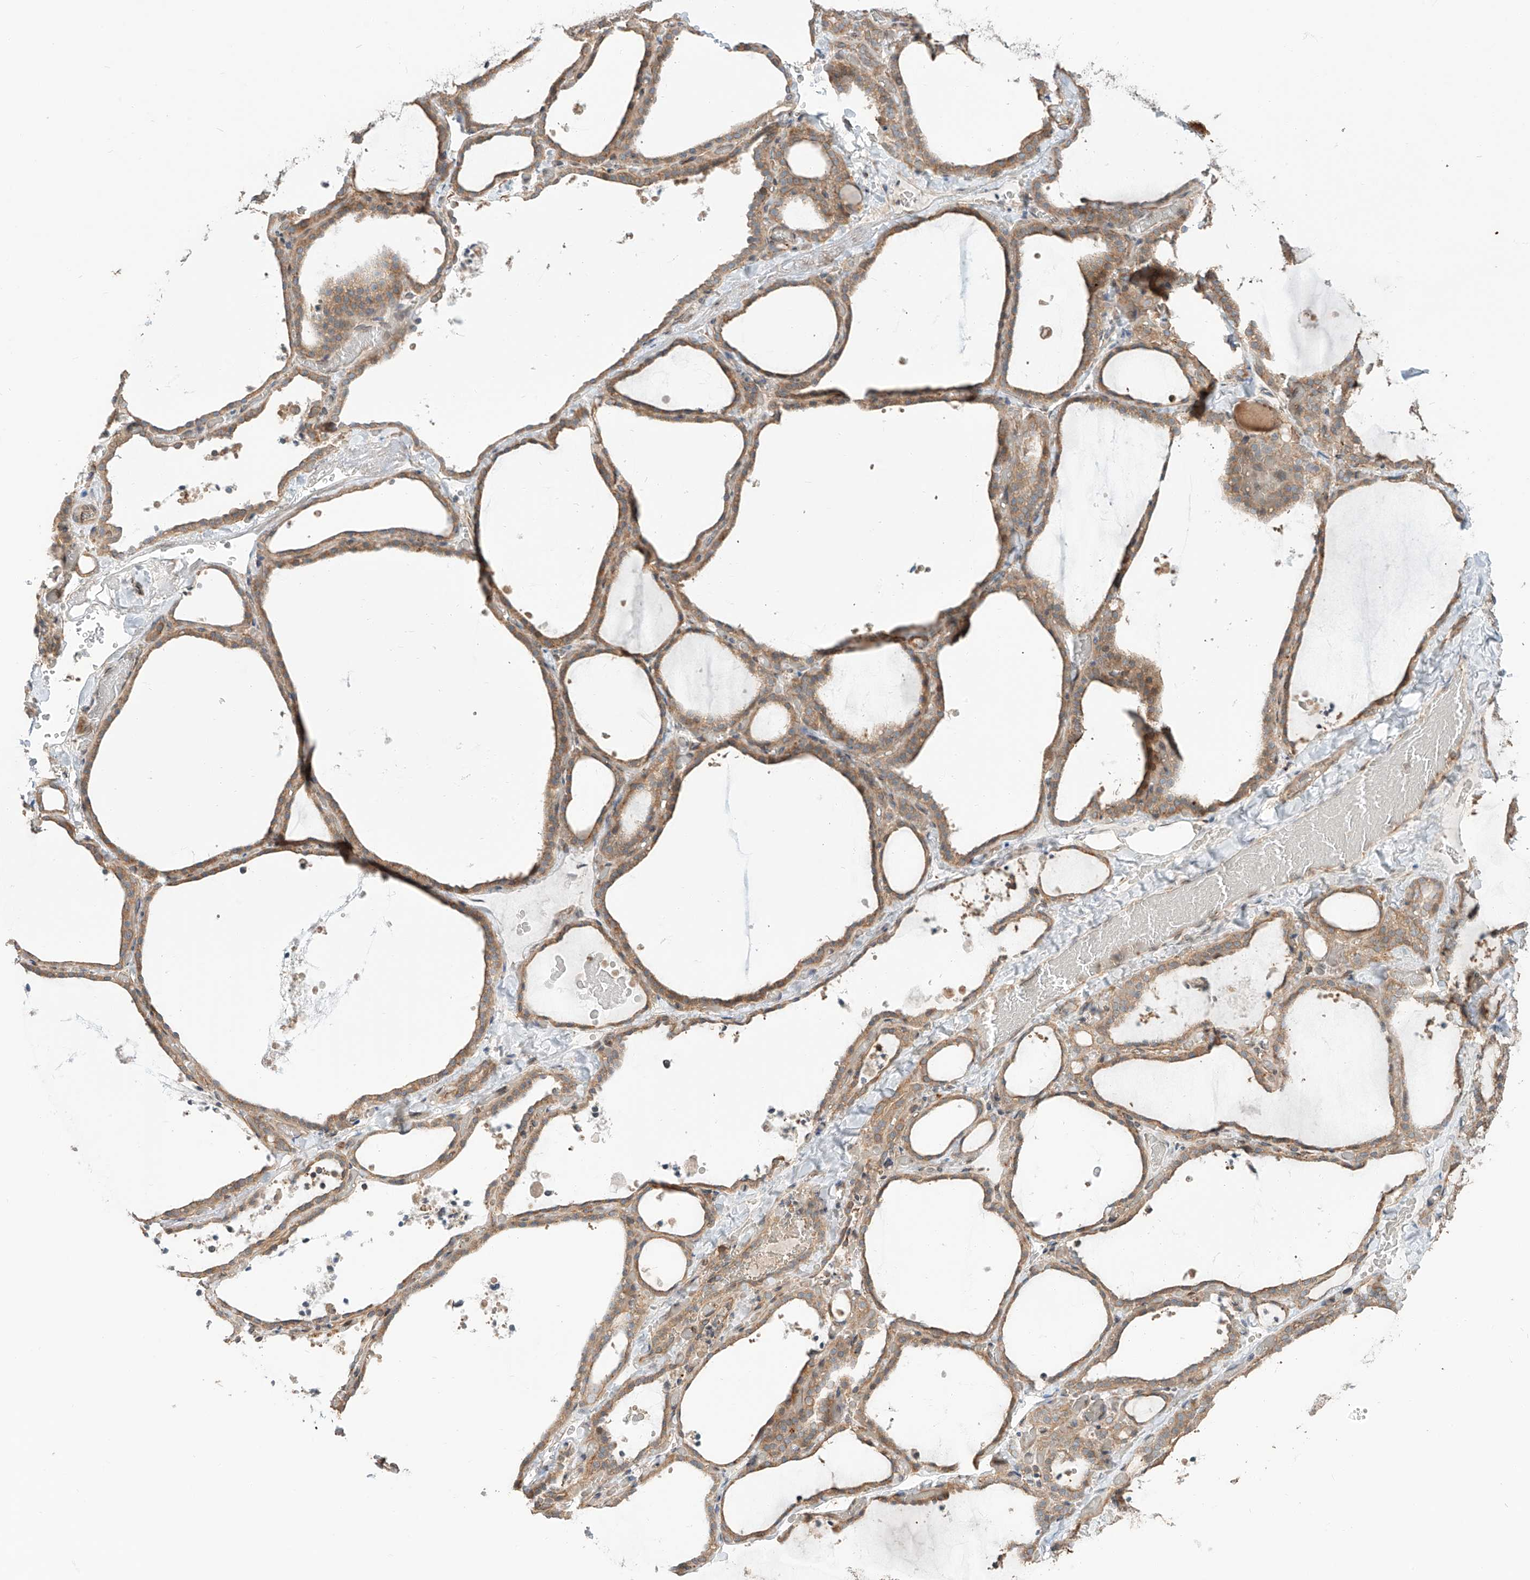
{"staining": {"intensity": "moderate", "quantity": ">75%", "location": "cytoplasmic/membranous"}, "tissue": "thyroid gland", "cell_type": "Glandular cells", "image_type": "normal", "snomed": [{"axis": "morphology", "description": "Normal tissue, NOS"}, {"axis": "topography", "description": "Thyroid gland"}], "caption": "A high-resolution photomicrograph shows IHC staining of unremarkable thyroid gland, which demonstrates moderate cytoplasmic/membranous positivity in about >75% of glandular cells.", "gene": "CEP162", "patient": {"sex": "female", "age": 22}}